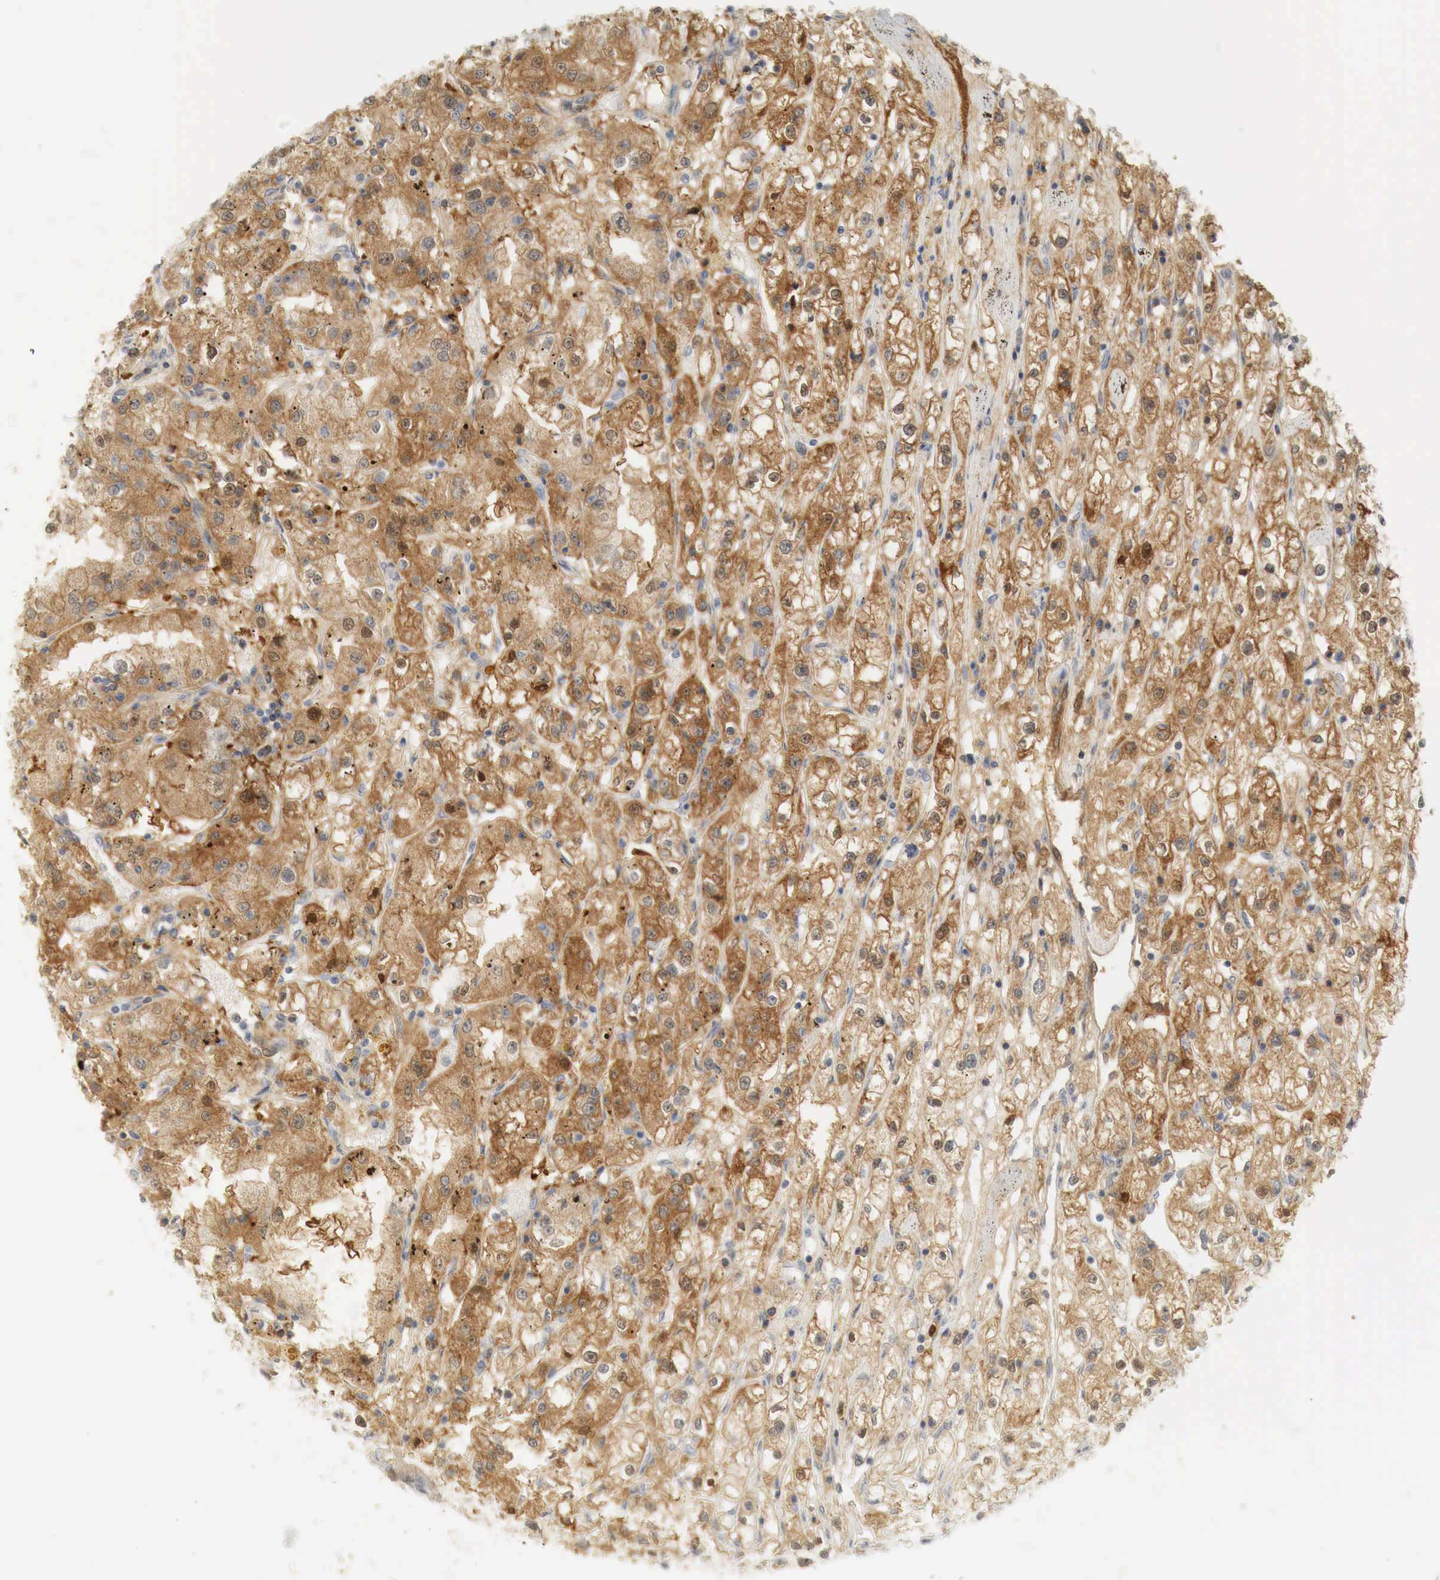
{"staining": {"intensity": "moderate", "quantity": "25%-75%", "location": "cytoplasmic/membranous,nuclear"}, "tissue": "renal cancer", "cell_type": "Tumor cells", "image_type": "cancer", "snomed": [{"axis": "morphology", "description": "Adenocarcinoma, NOS"}, {"axis": "topography", "description": "Kidney"}], "caption": "Protein expression analysis of human renal adenocarcinoma reveals moderate cytoplasmic/membranous and nuclear expression in approximately 25%-75% of tumor cells. (Brightfield microscopy of DAB IHC at high magnification).", "gene": "MYC", "patient": {"sex": "male", "age": 56}}